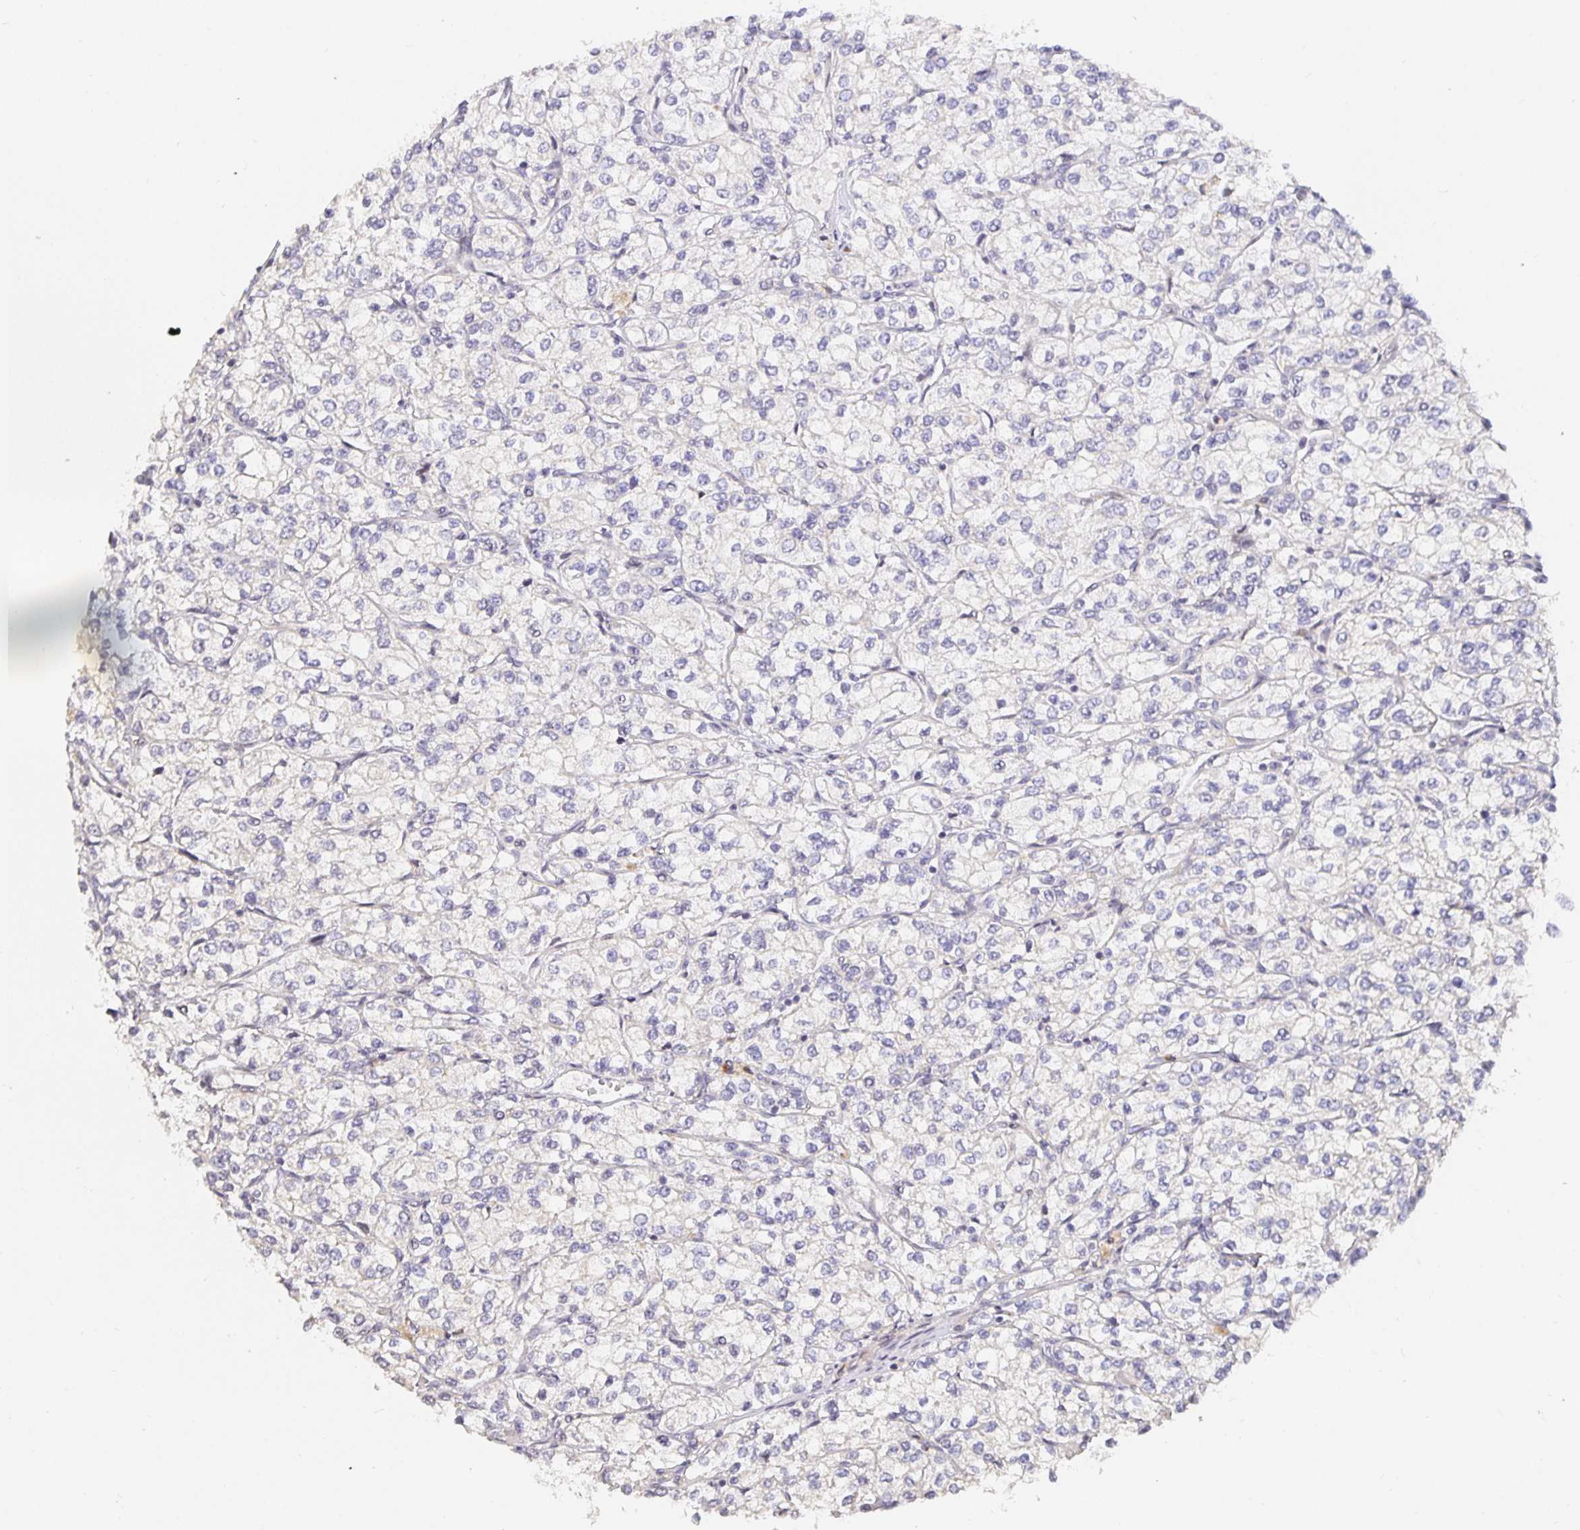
{"staining": {"intensity": "negative", "quantity": "none", "location": "none"}, "tissue": "renal cancer", "cell_type": "Tumor cells", "image_type": "cancer", "snomed": [{"axis": "morphology", "description": "Adenocarcinoma, NOS"}, {"axis": "topography", "description": "Kidney"}], "caption": "Immunohistochemistry (IHC) micrograph of human renal cancer (adenocarcinoma) stained for a protein (brown), which displays no positivity in tumor cells.", "gene": "TJP3", "patient": {"sex": "male", "age": 80}}